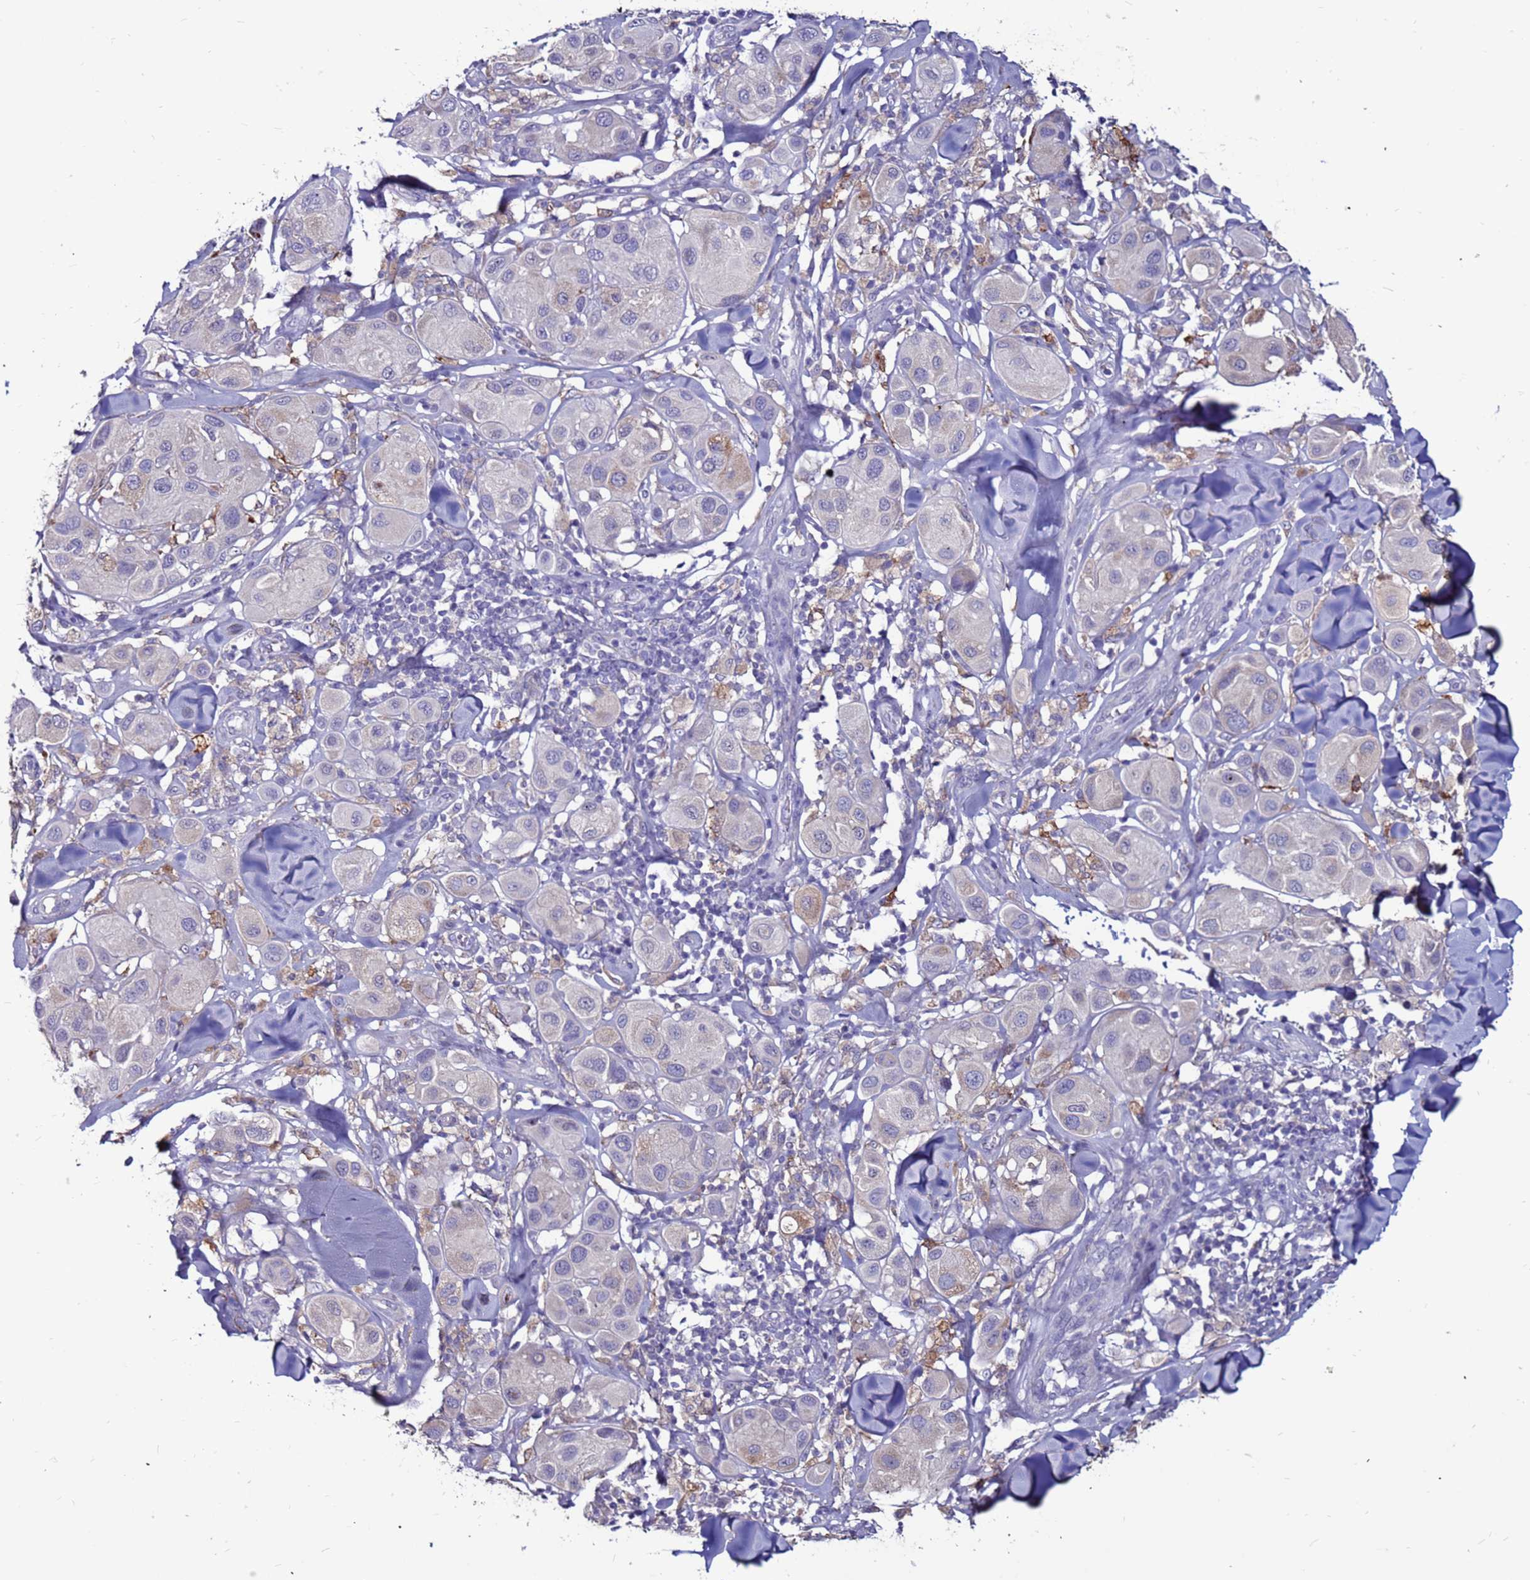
{"staining": {"intensity": "weak", "quantity": "<25%", "location": "cytoplasmic/membranous"}, "tissue": "melanoma", "cell_type": "Tumor cells", "image_type": "cancer", "snomed": [{"axis": "morphology", "description": "Malignant melanoma, Metastatic site"}, {"axis": "topography", "description": "Skin"}], "caption": "The histopathology image reveals no staining of tumor cells in melanoma.", "gene": "SLC44A3", "patient": {"sex": "male", "age": 41}}